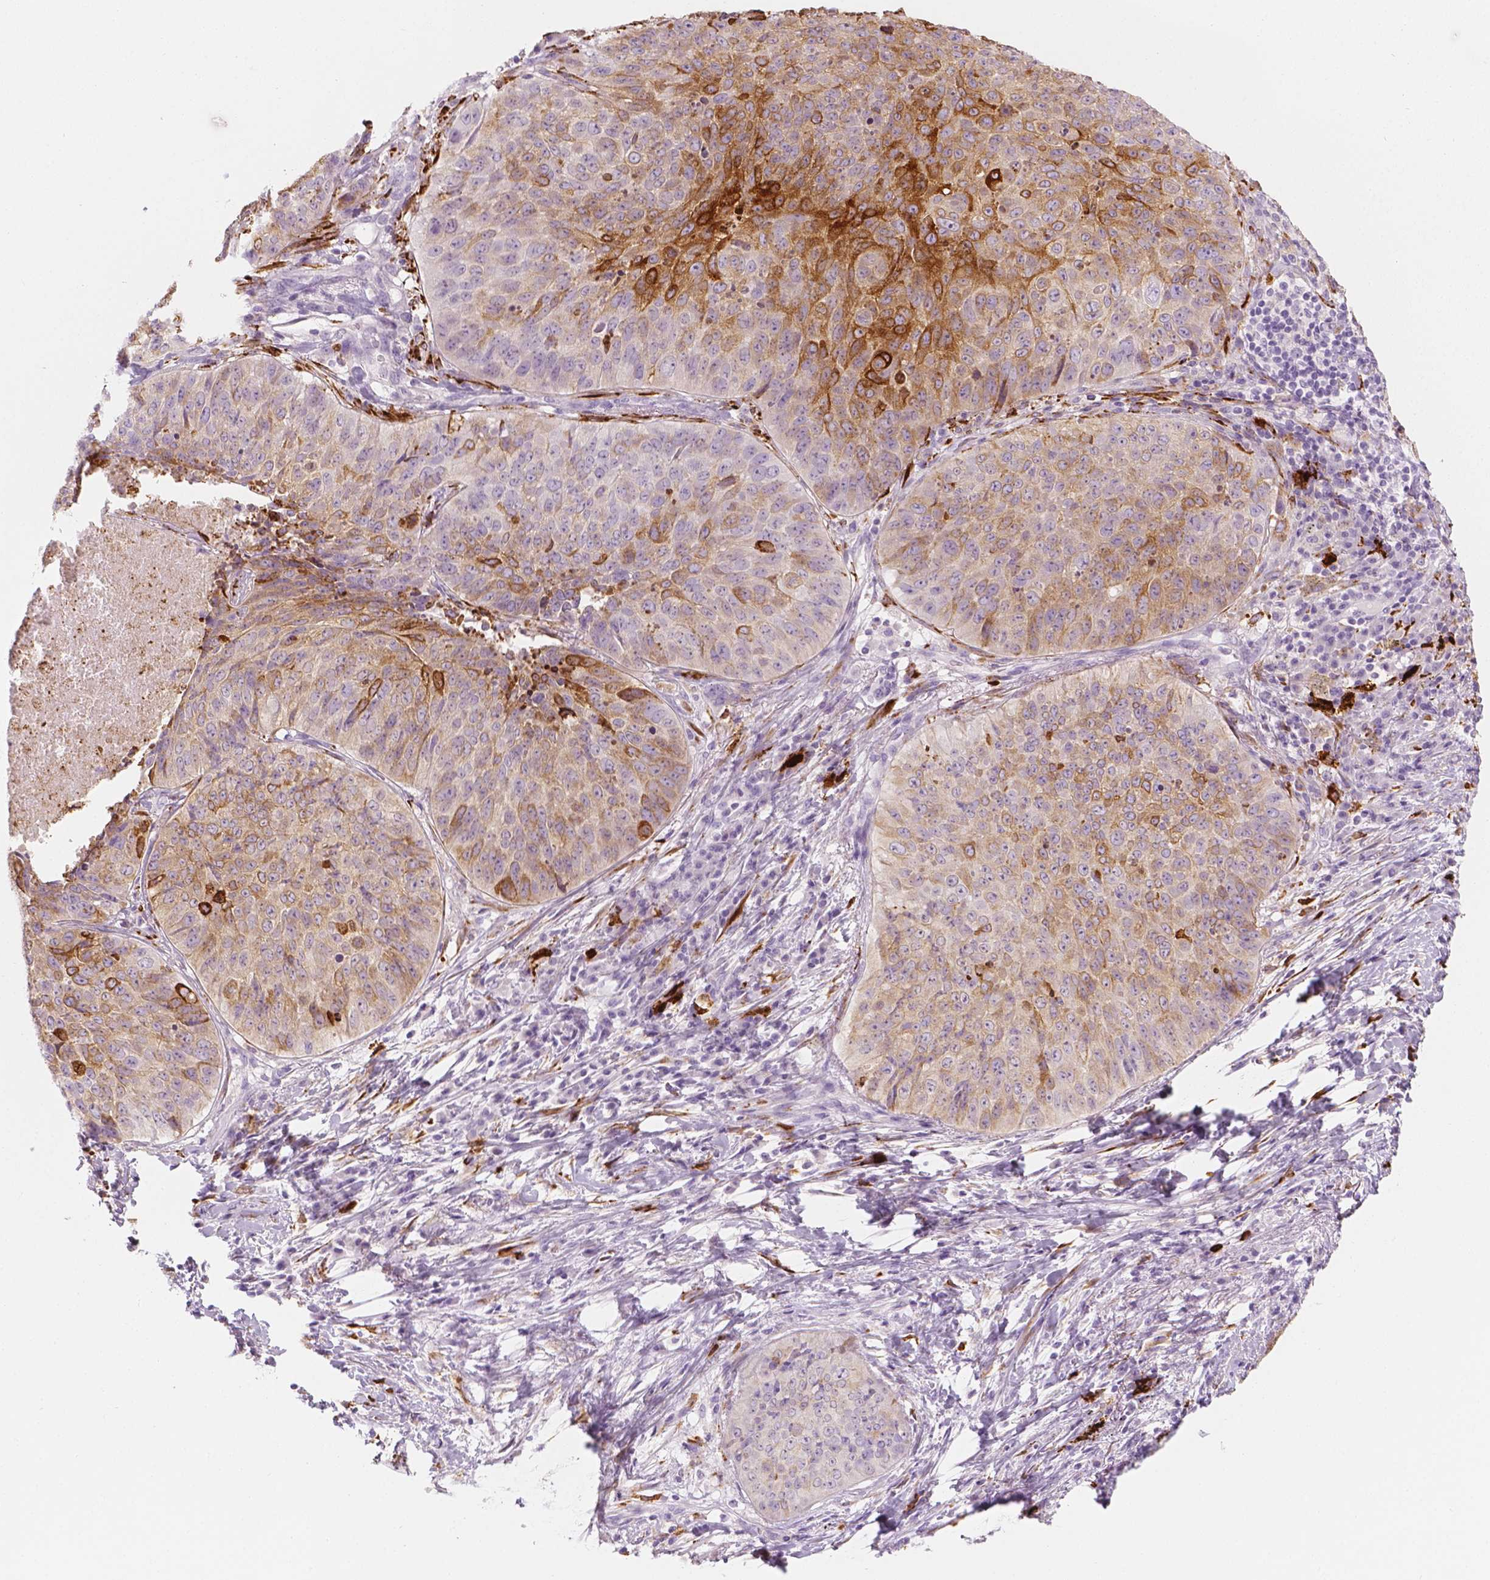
{"staining": {"intensity": "moderate", "quantity": "25%-75%", "location": "cytoplasmic/membranous"}, "tissue": "lung cancer", "cell_type": "Tumor cells", "image_type": "cancer", "snomed": [{"axis": "morphology", "description": "Normal tissue, NOS"}, {"axis": "morphology", "description": "Squamous cell carcinoma, NOS"}, {"axis": "topography", "description": "Bronchus"}, {"axis": "topography", "description": "Lung"}], "caption": "A brown stain shows moderate cytoplasmic/membranous staining of a protein in human lung cancer (squamous cell carcinoma) tumor cells.", "gene": "CES1", "patient": {"sex": "male", "age": 64}}